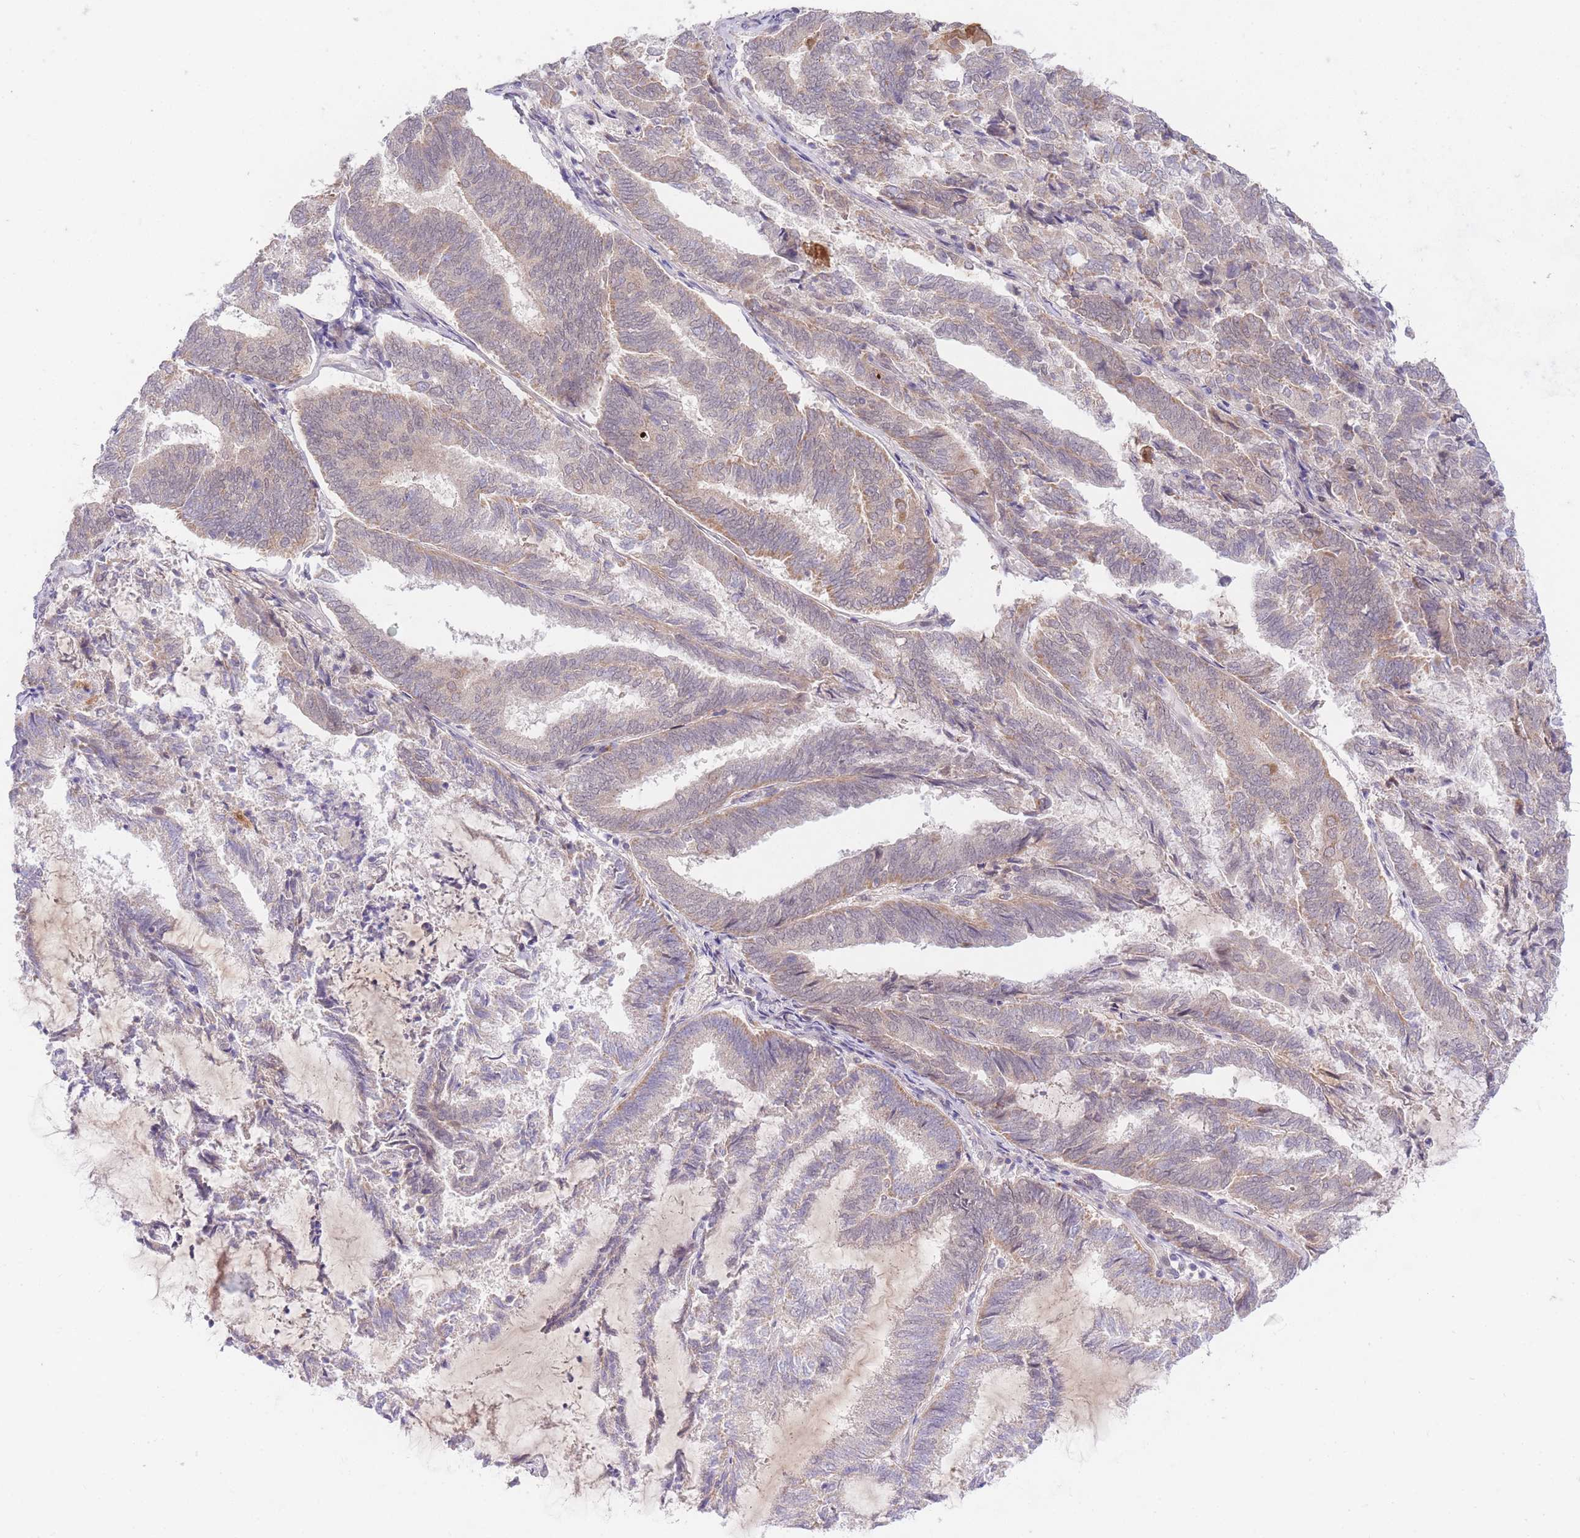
{"staining": {"intensity": "weak", "quantity": "<25%", "location": "cytoplasmic/membranous"}, "tissue": "endometrial cancer", "cell_type": "Tumor cells", "image_type": "cancer", "snomed": [{"axis": "morphology", "description": "Adenocarcinoma, NOS"}, {"axis": "topography", "description": "Endometrium"}], "caption": "IHC image of neoplastic tissue: human endometrial adenocarcinoma stained with DAB demonstrates no significant protein positivity in tumor cells.", "gene": "SLC25A33", "patient": {"sex": "female", "age": 80}}